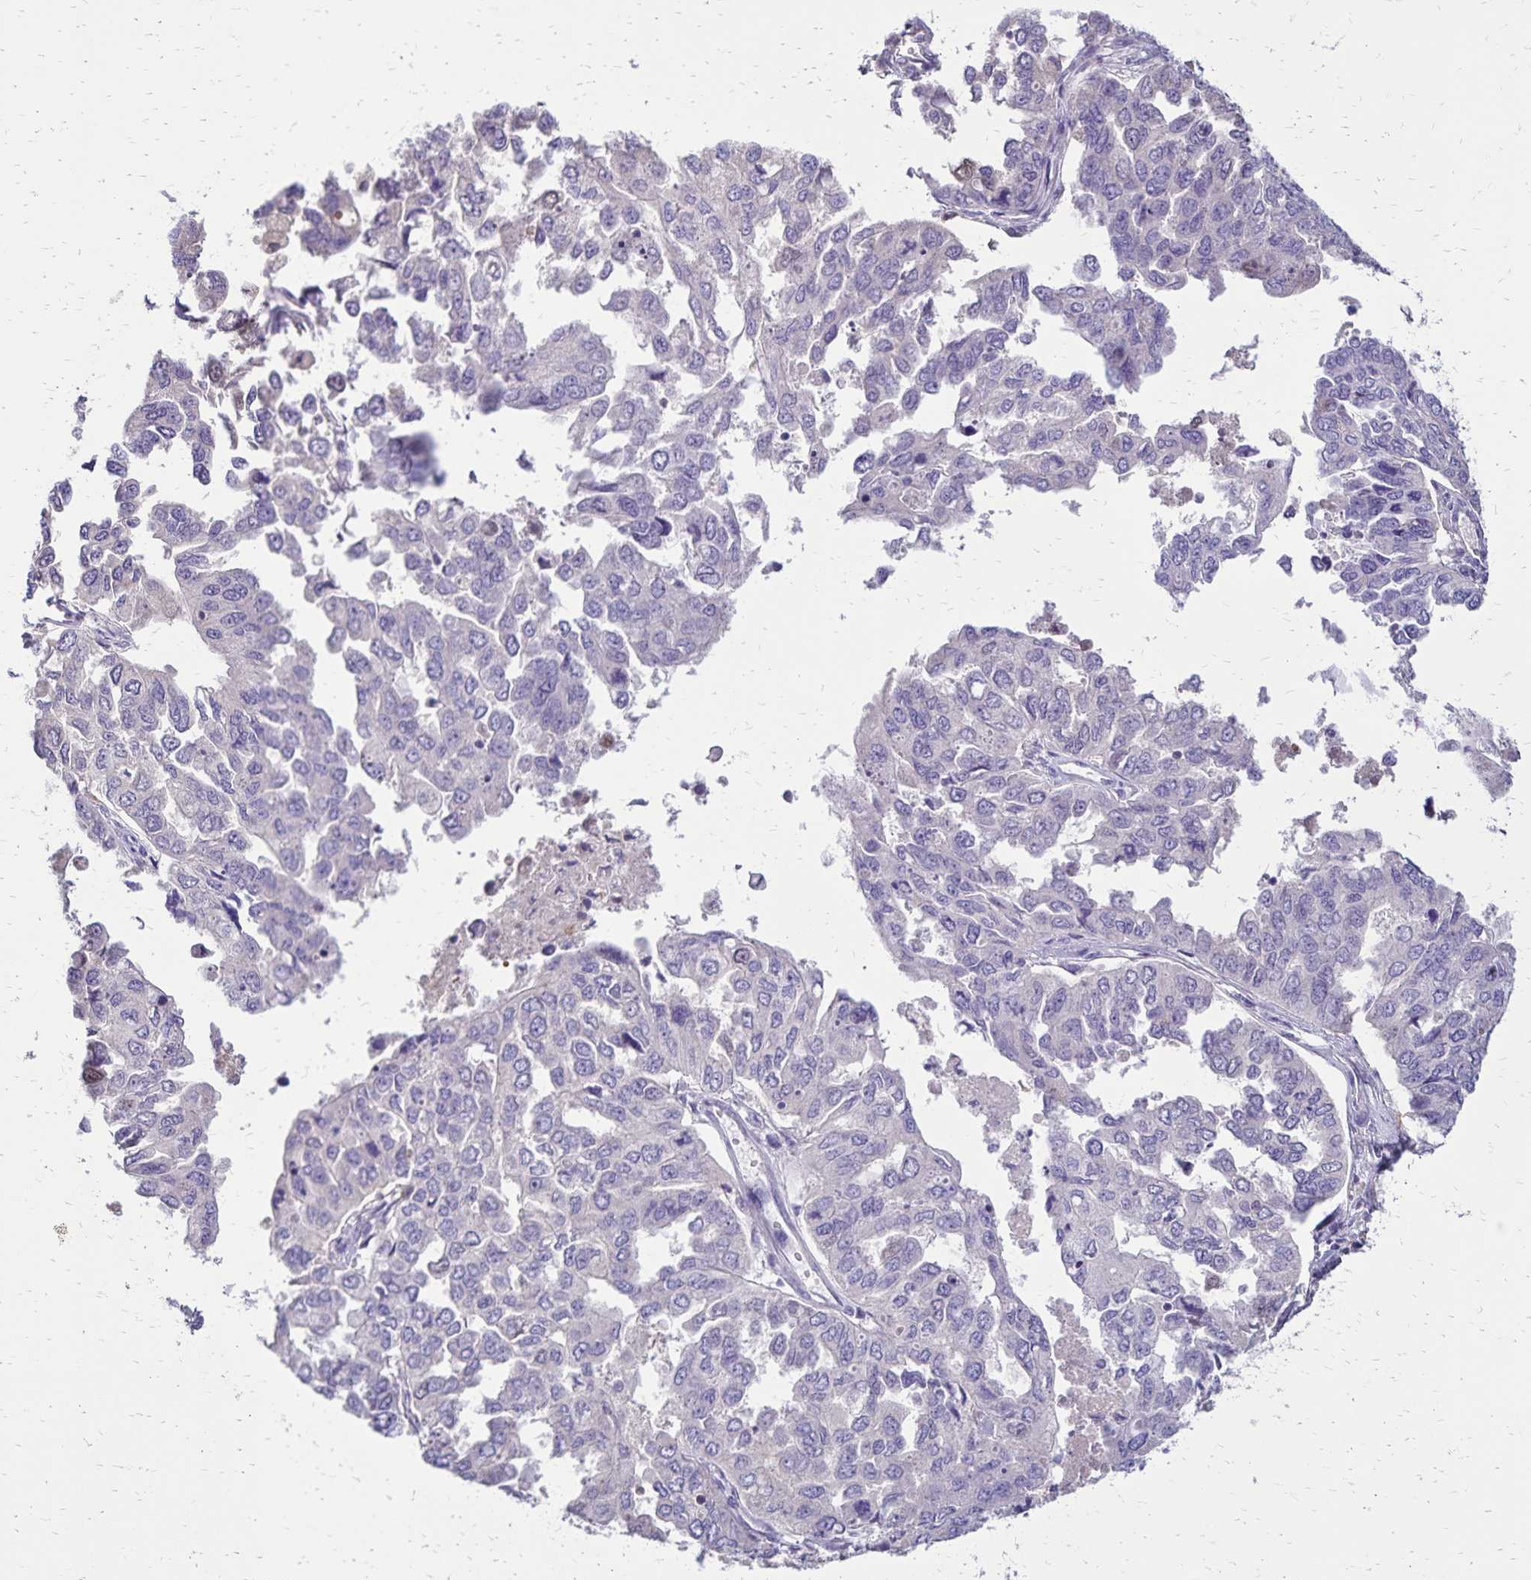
{"staining": {"intensity": "negative", "quantity": "none", "location": "none"}, "tissue": "ovarian cancer", "cell_type": "Tumor cells", "image_type": "cancer", "snomed": [{"axis": "morphology", "description": "Cystadenocarcinoma, serous, NOS"}, {"axis": "topography", "description": "Ovary"}], "caption": "Immunohistochemistry micrograph of neoplastic tissue: ovarian cancer (serous cystadenocarcinoma) stained with DAB (3,3'-diaminobenzidine) exhibits no significant protein expression in tumor cells.", "gene": "CD27", "patient": {"sex": "female", "age": 53}}